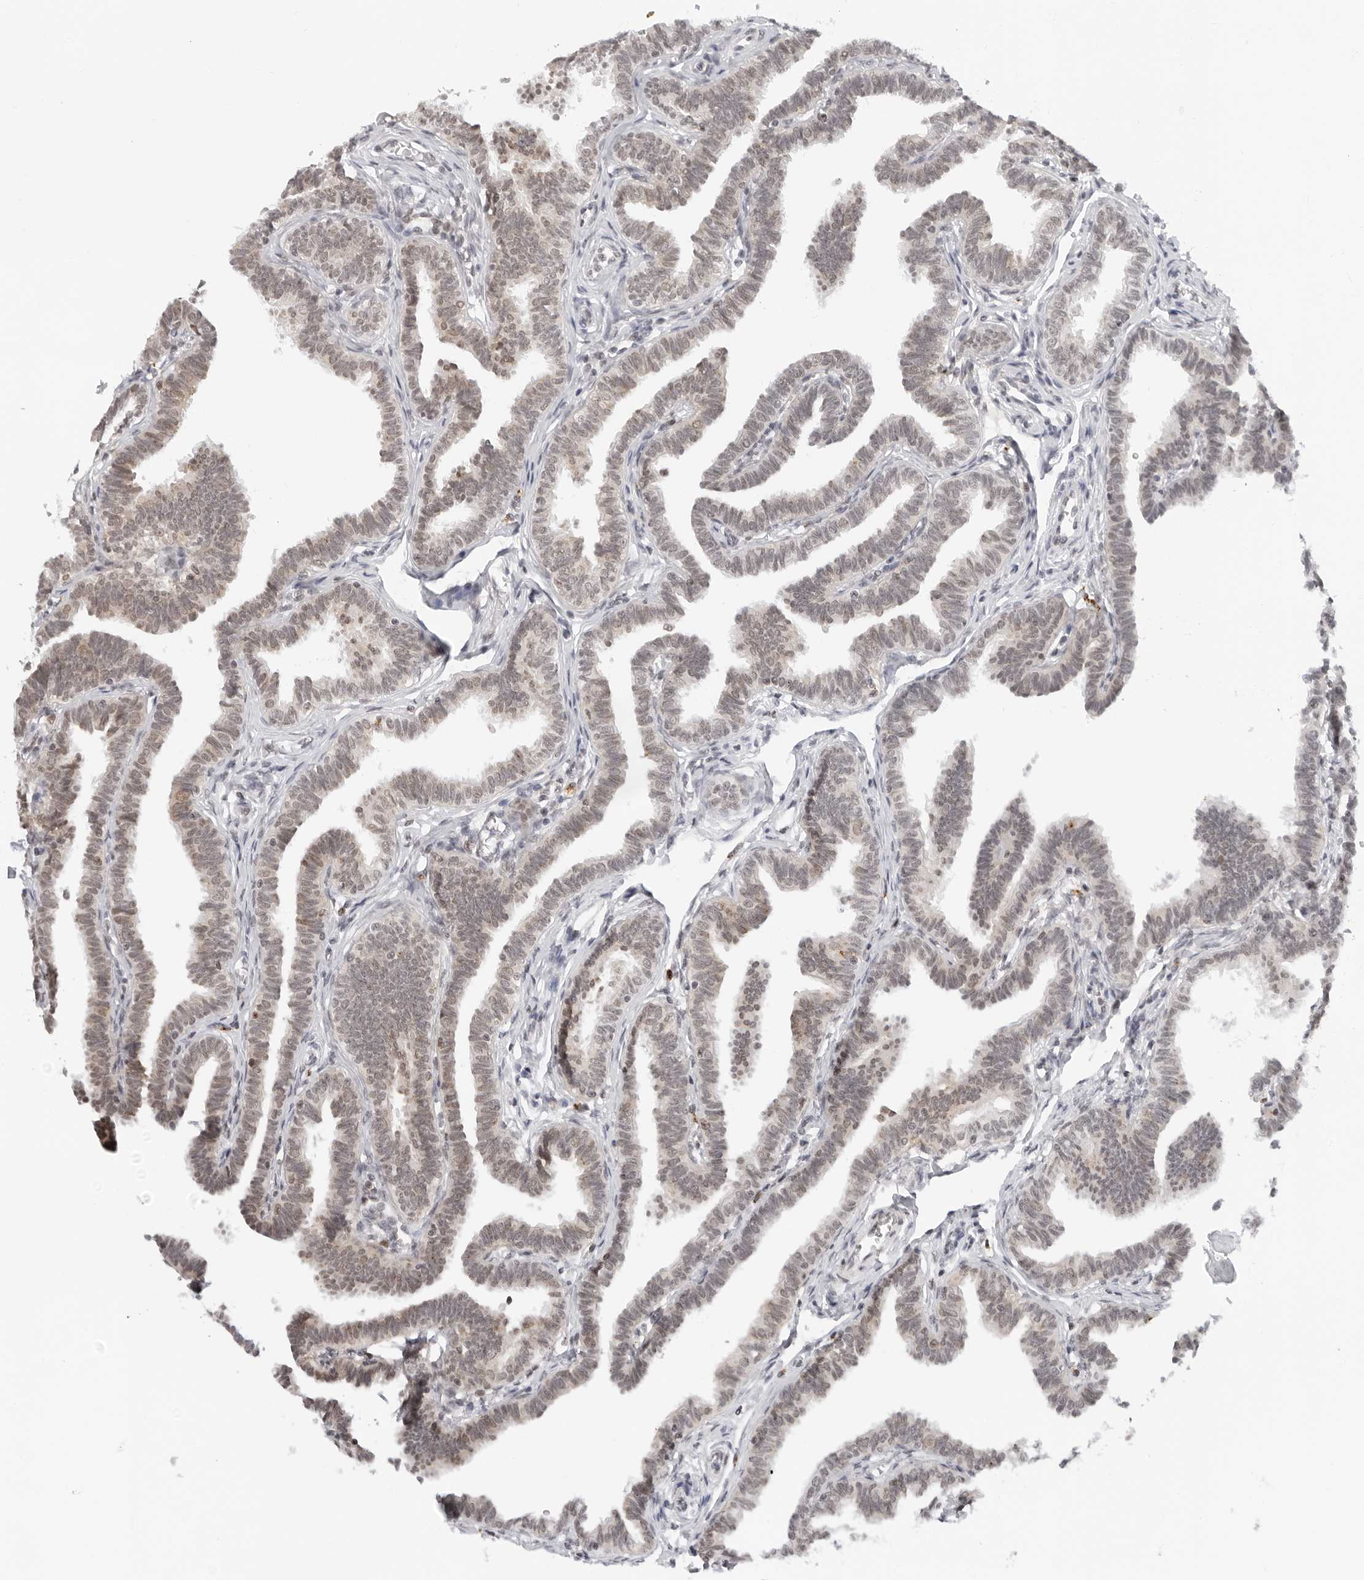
{"staining": {"intensity": "weak", "quantity": "25%-75%", "location": "nuclear"}, "tissue": "fallopian tube", "cell_type": "Glandular cells", "image_type": "normal", "snomed": [{"axis": "morphology", "description": "Normal tissue, NOS"}, {"axis": "topography", "description": "Fallopian tube"}, {"axis": "topography", "description": "Ovary"}], "caption": "Weak nuclear protein positivity is seen in approximately 25%-75% of glandular cells in fallopian tube. (Brightfield microscopy of DAB IHC at high magnification).", "gene": "TOX4", "patient": {"sex": "female", "age": 23}}